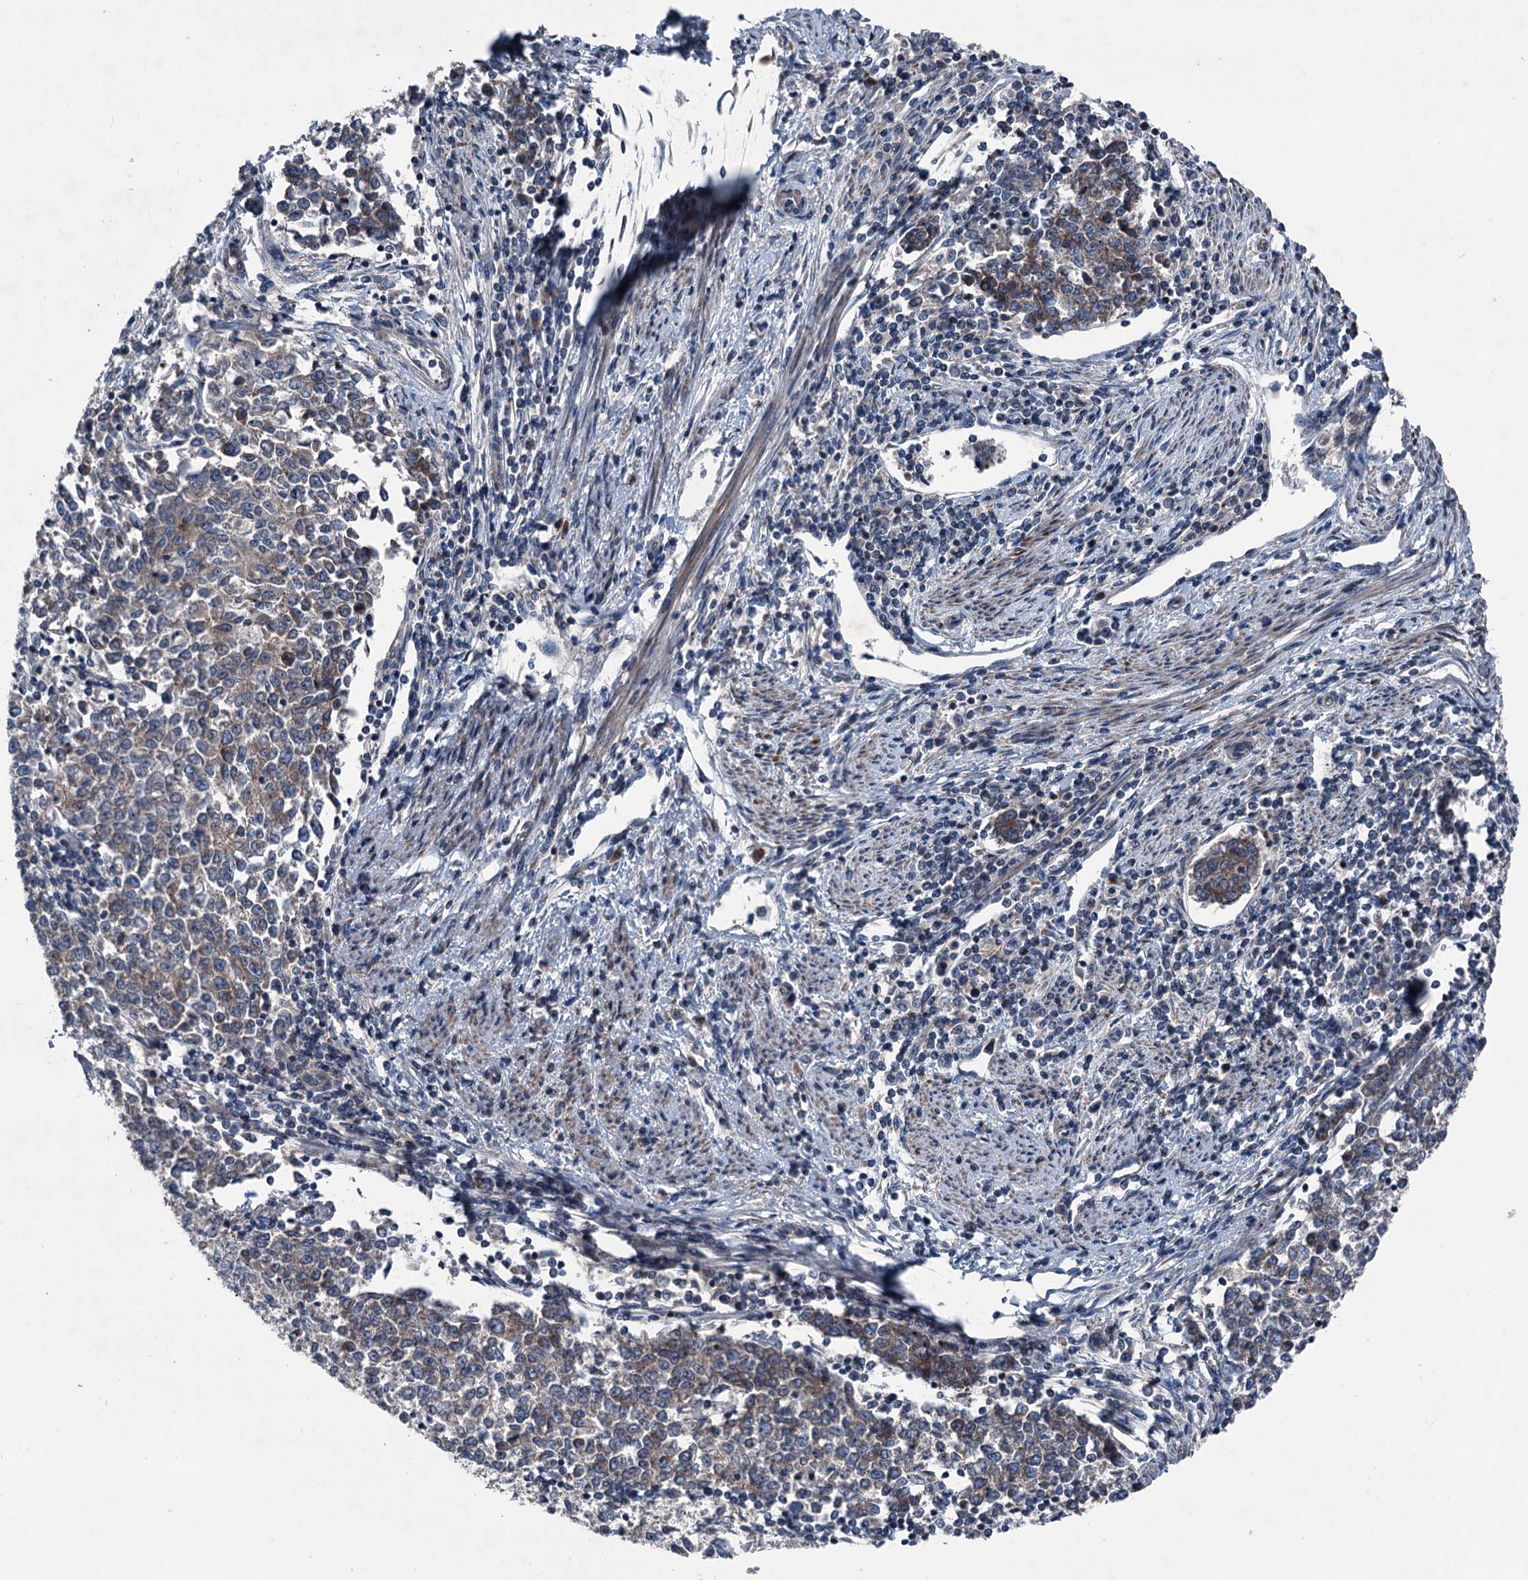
{"staining": {"intensity": "moderate", "quantity": "<25%", "location": "cytoplasmic/membranous"}, "tissue": "endometrial cancer", "cell_type": "Tumor cells", "image_type": "cancer", "snomed": [{"axis": "morphology", "description": "Adenocarcinoma, NOS"}, {"axis": "topography", "description": "Endometrium"}], "caption": "A brown stain shows moderate cytoplasmic/membranous positivity of a protein in human endometrial adenocarcinoma tumor cells.", "gene": "RUFY1", "patient": {"sex": "female", "age": 50}}